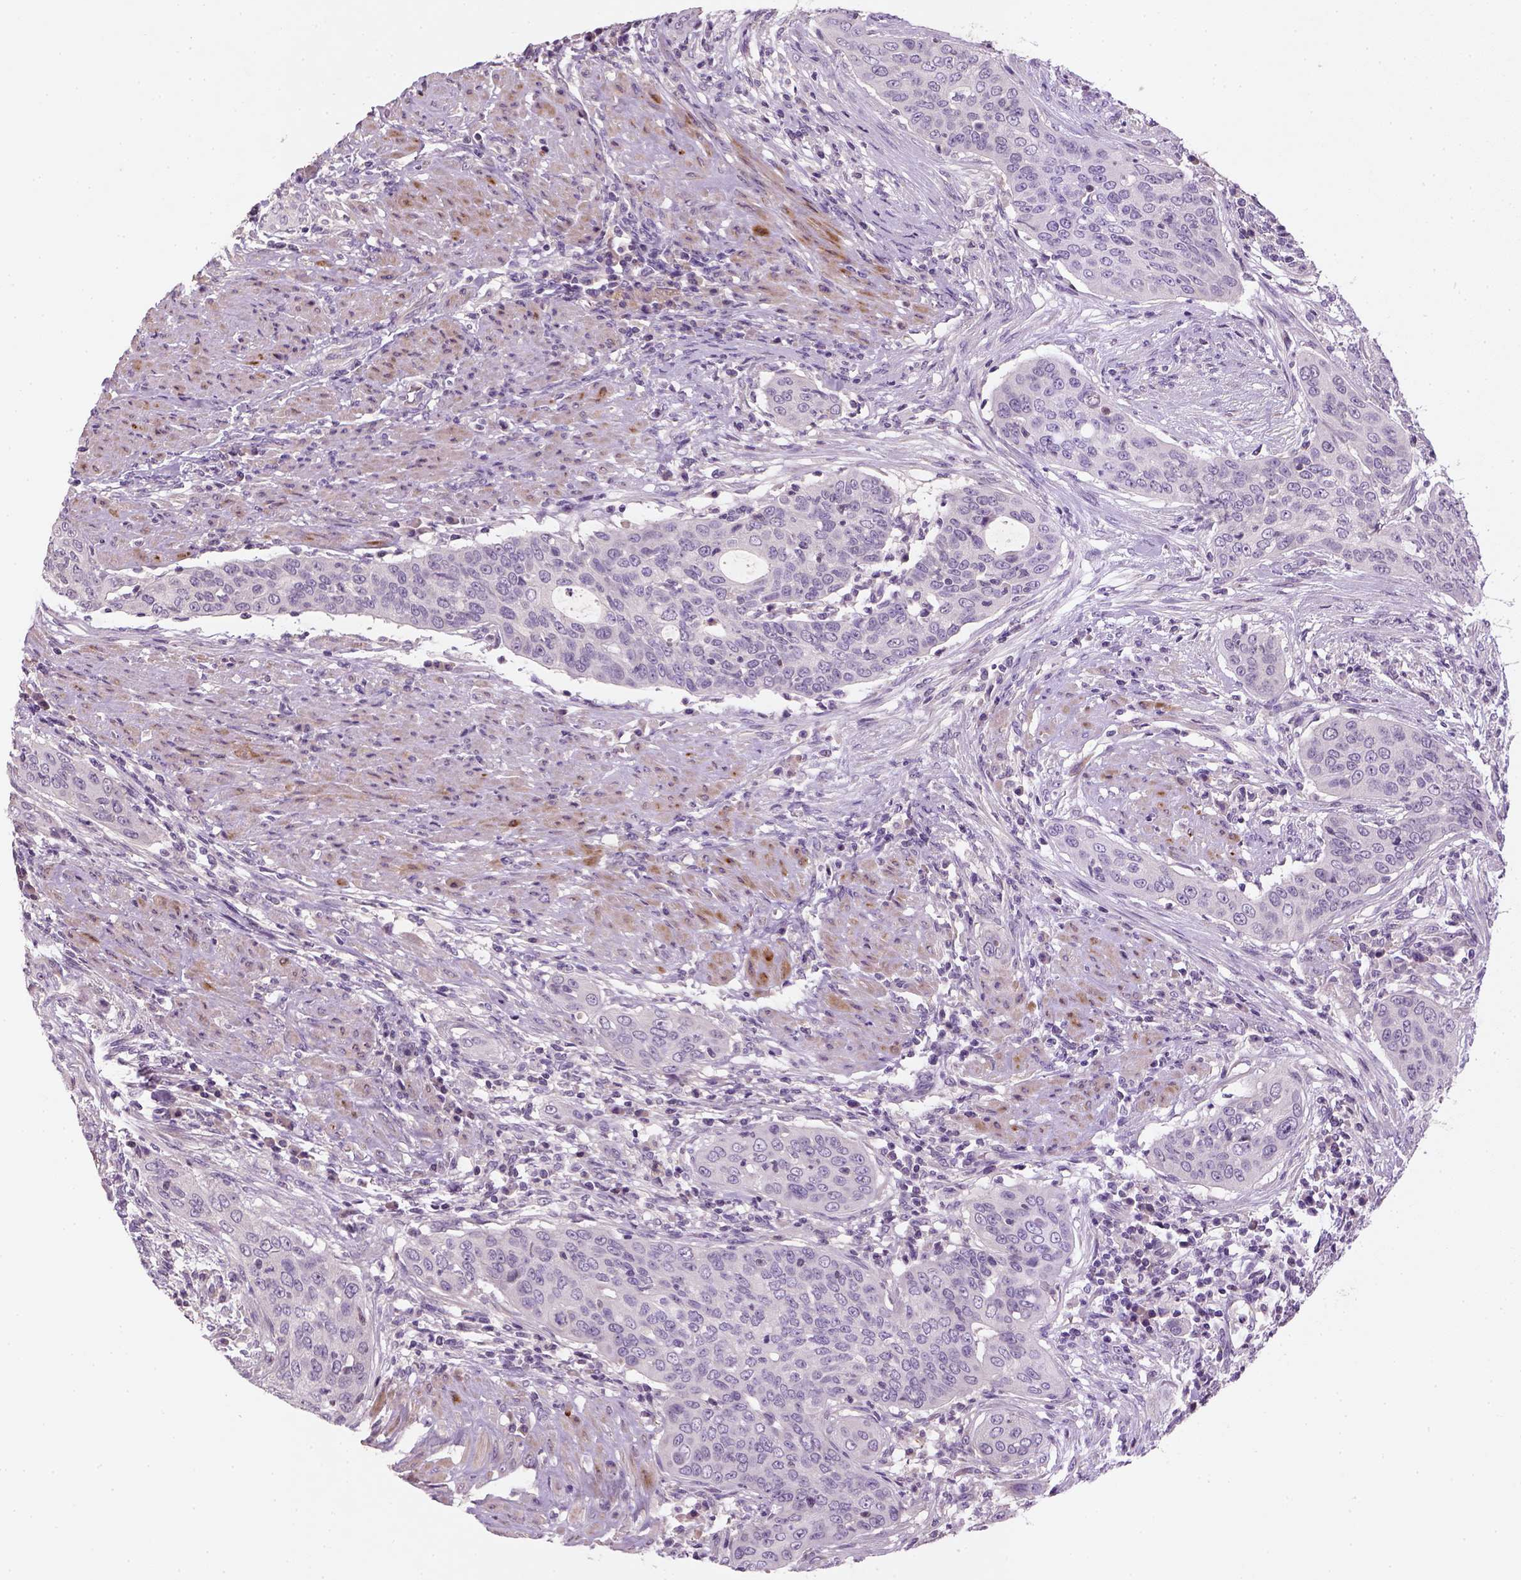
{"staining": {"intensity": "negative", "quantity": "none", "location": "none"}, "tissue": "urothelial cancer", "cell_type": "Tumor cells", "image_type": "cancer", "snomed": [{"axis": "morphology", "description": "Urothelial carcinoma, High grade"}, {"axis": "topography", "description": "Urinary bladder"}], "caption": "Urothelial cancer was stained to show a protein in brown. There is no significant staining in tumor cells. The staining was performed using DAB to visualize the protein expression in brown, while the nuclei were stained in blue with hematoxylin (Magnification: 20x).", "gene": "NUDT6", "patient": {"sex": "male", "age": 82}}